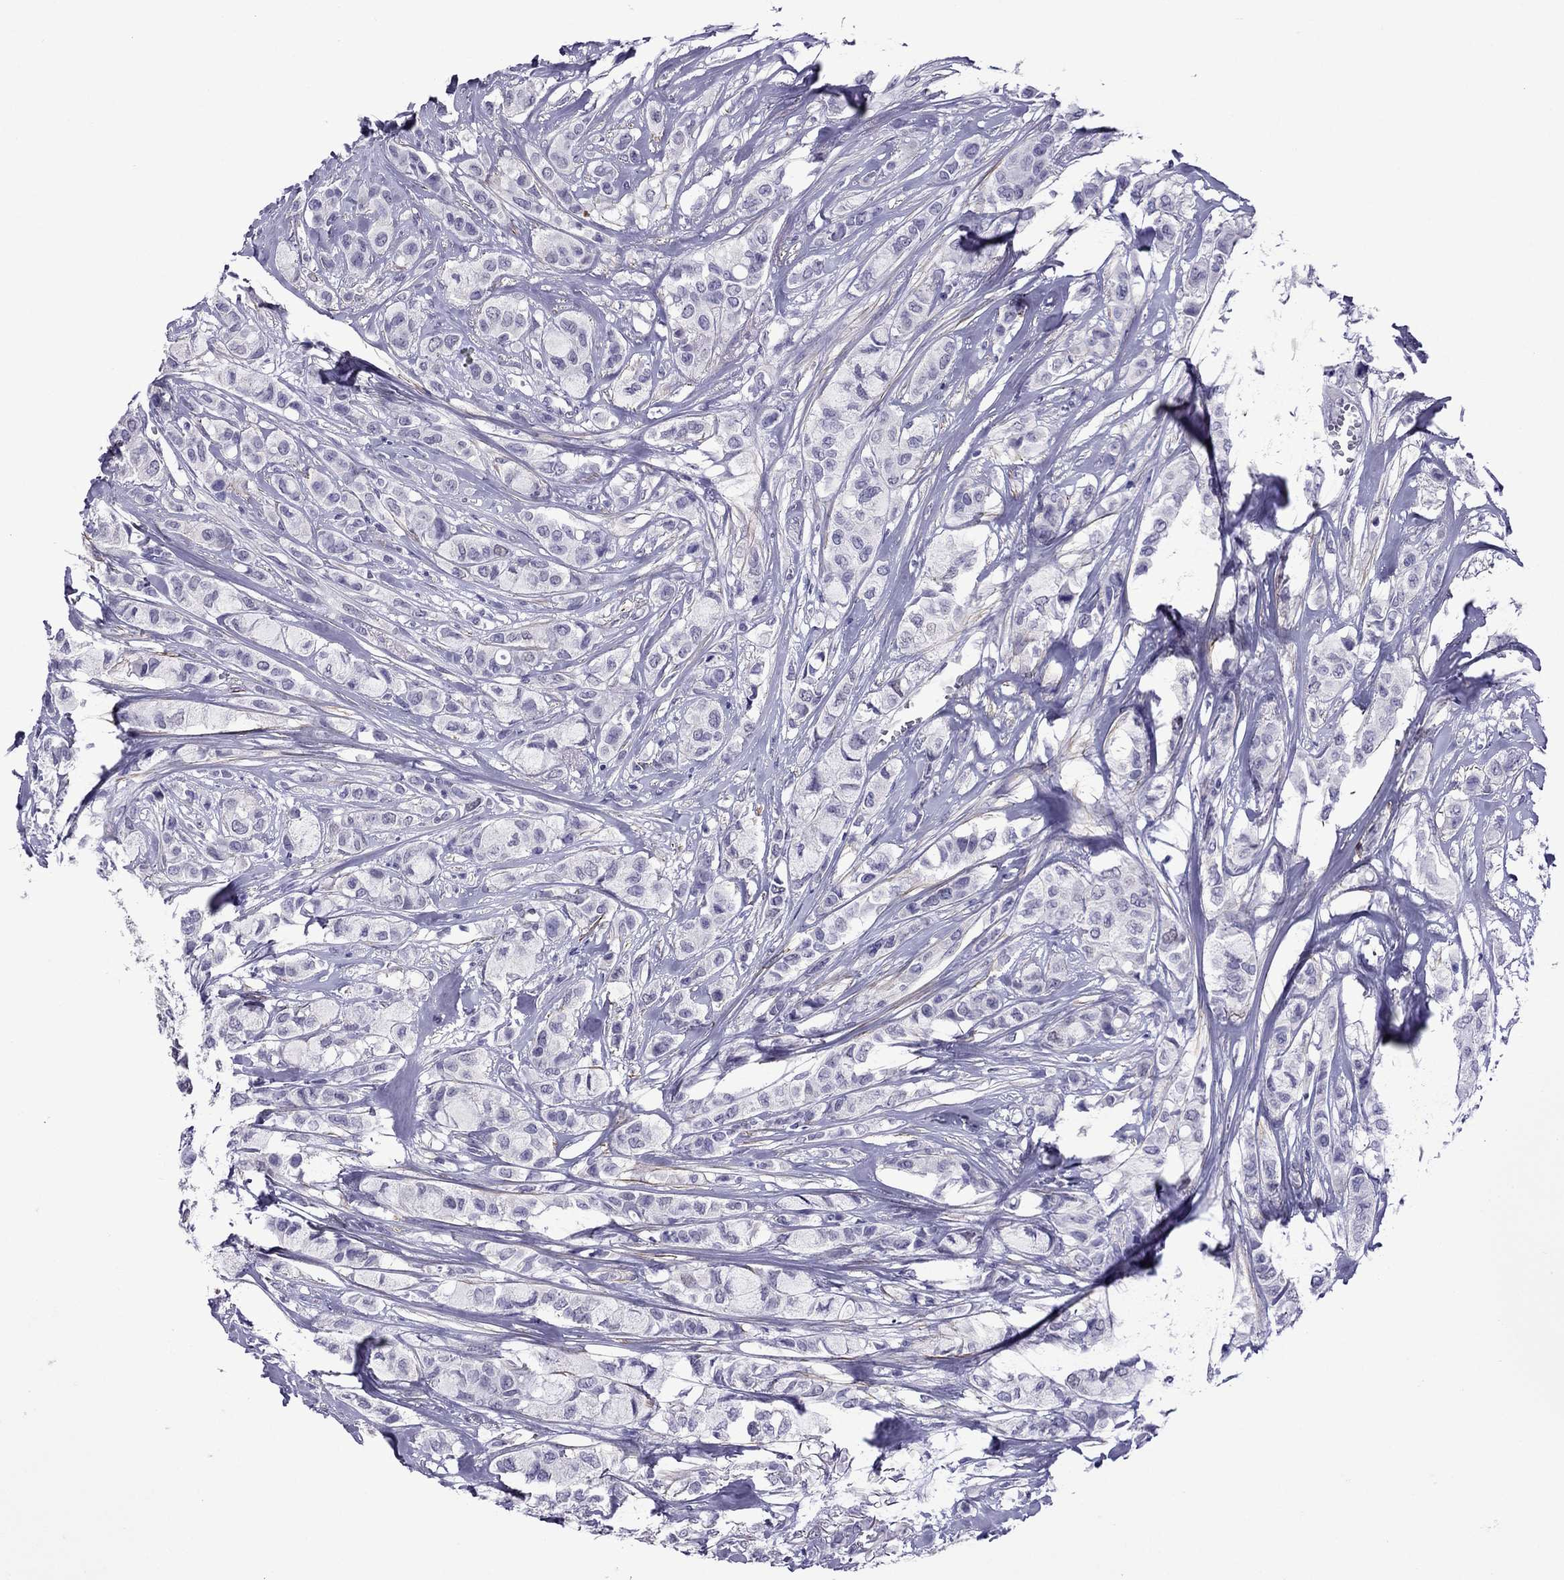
{"staining": {"intensity": "negative", "quantity": "none", "location": "none"}, "tissue": "breast cancer", "cell_type": "Tumor cells", "image_type": "cancer", "snomed": [{"axis": "morphology", "description": "Duct carcinoma"}, {"axis": "topography", "description": "Breast"}], "caption": "A high-resolution histopathology image shows immunohistochemistry staining of breast infiltrating ductal carcinoma, which displays no significant positivity in tumor cells.", "gene": "CHRNA5", "patient": {"sex": "female", "age": 85}}